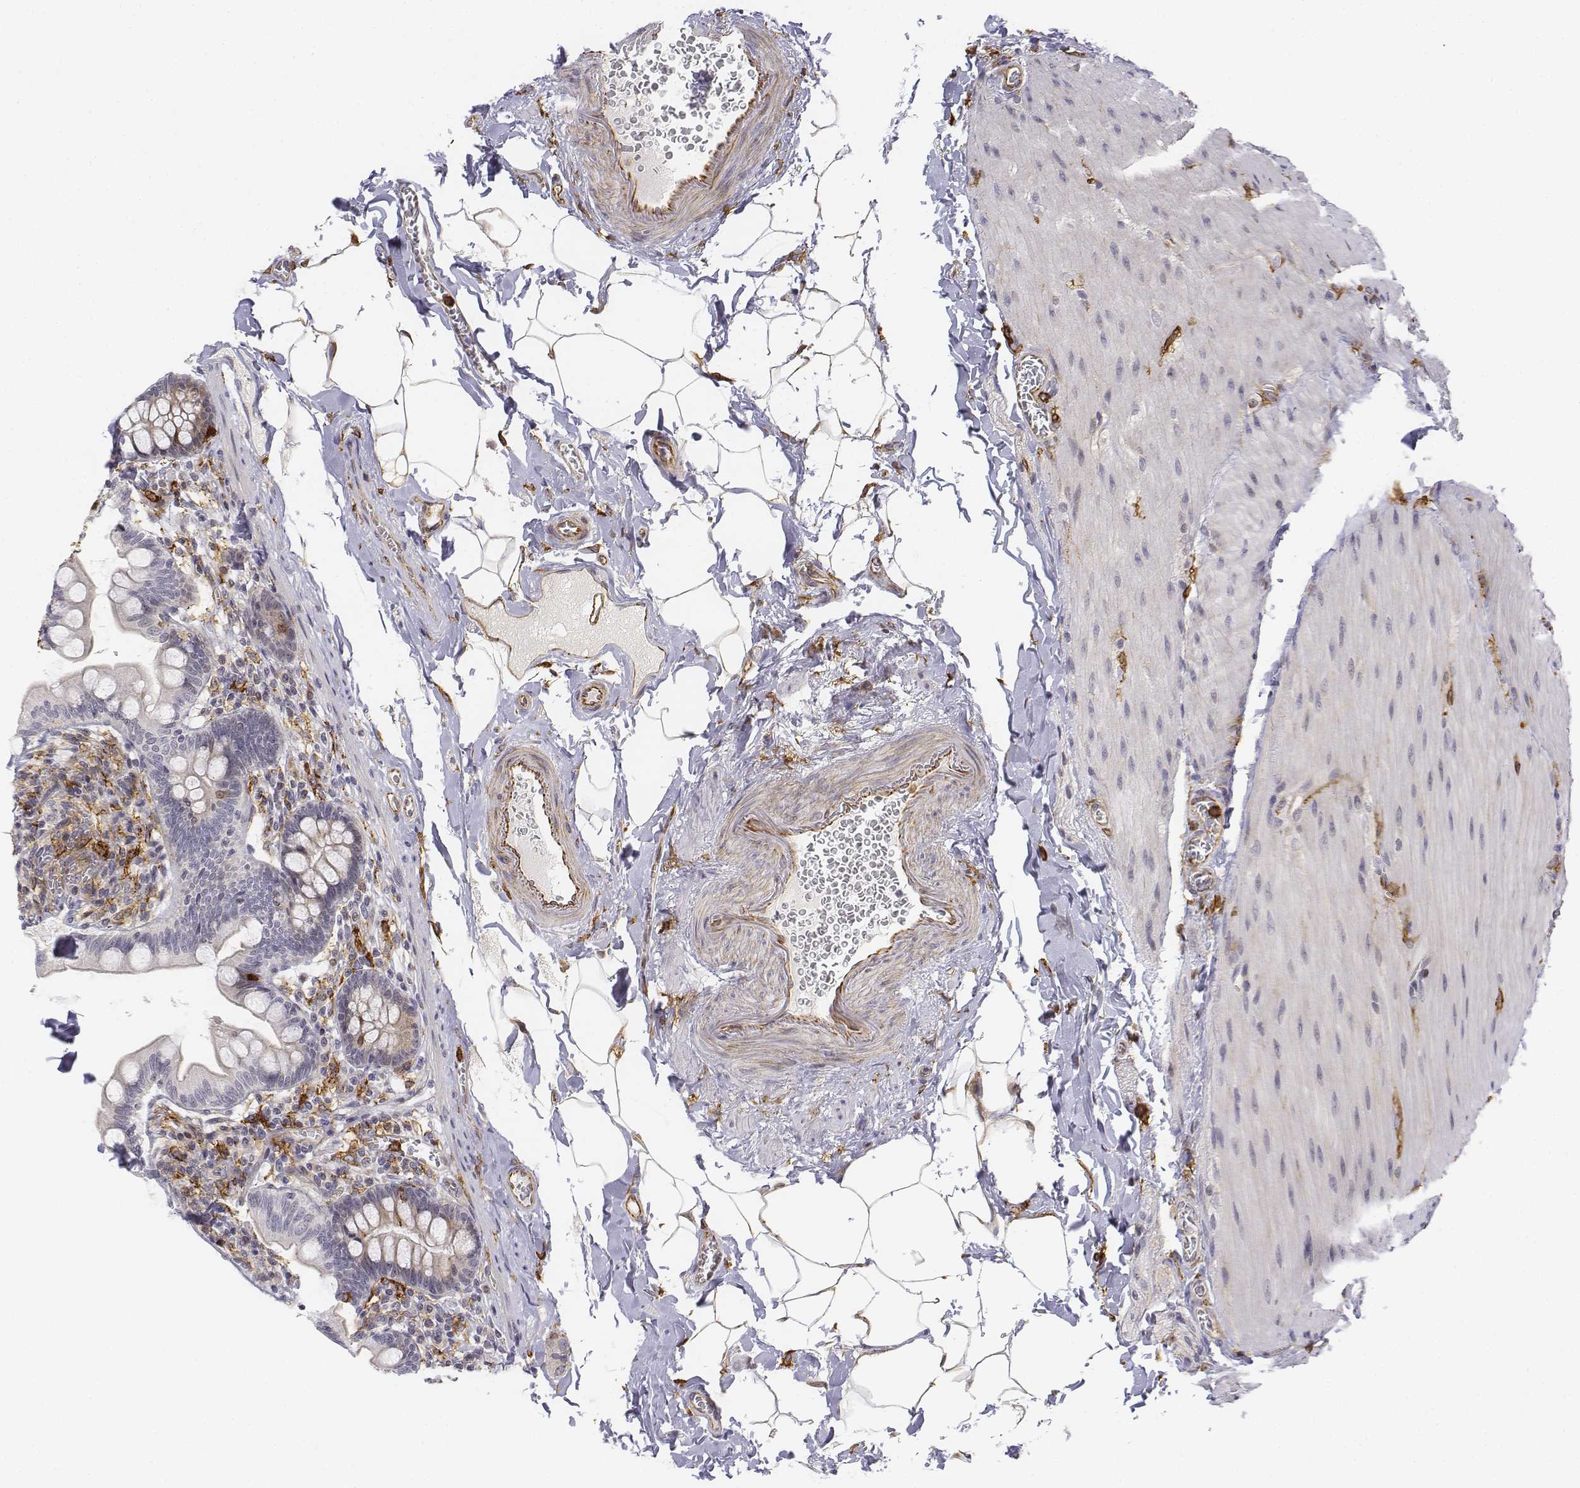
{"staining": {"intensity": "negative", "quantity": "none", "location": "none"}, "tissue": "small intestine", "cell_type": "Glandular cells", "image_type": "normal", "snomed": [{"axis": "morphology", "description": "Normal tissue, NOS"}, {"axis": "topography", "description": "Small intestine"}], "caption": "Glandular cells show no significant protein expression in normal small intestine. The staining is performed using DAB (3,3'-diaminobenzidine) brown chromogen with nuclei counter-stained in using hematoxylin.", "gene": "CD14", "patient": {"sex": "female", "age": 56}}